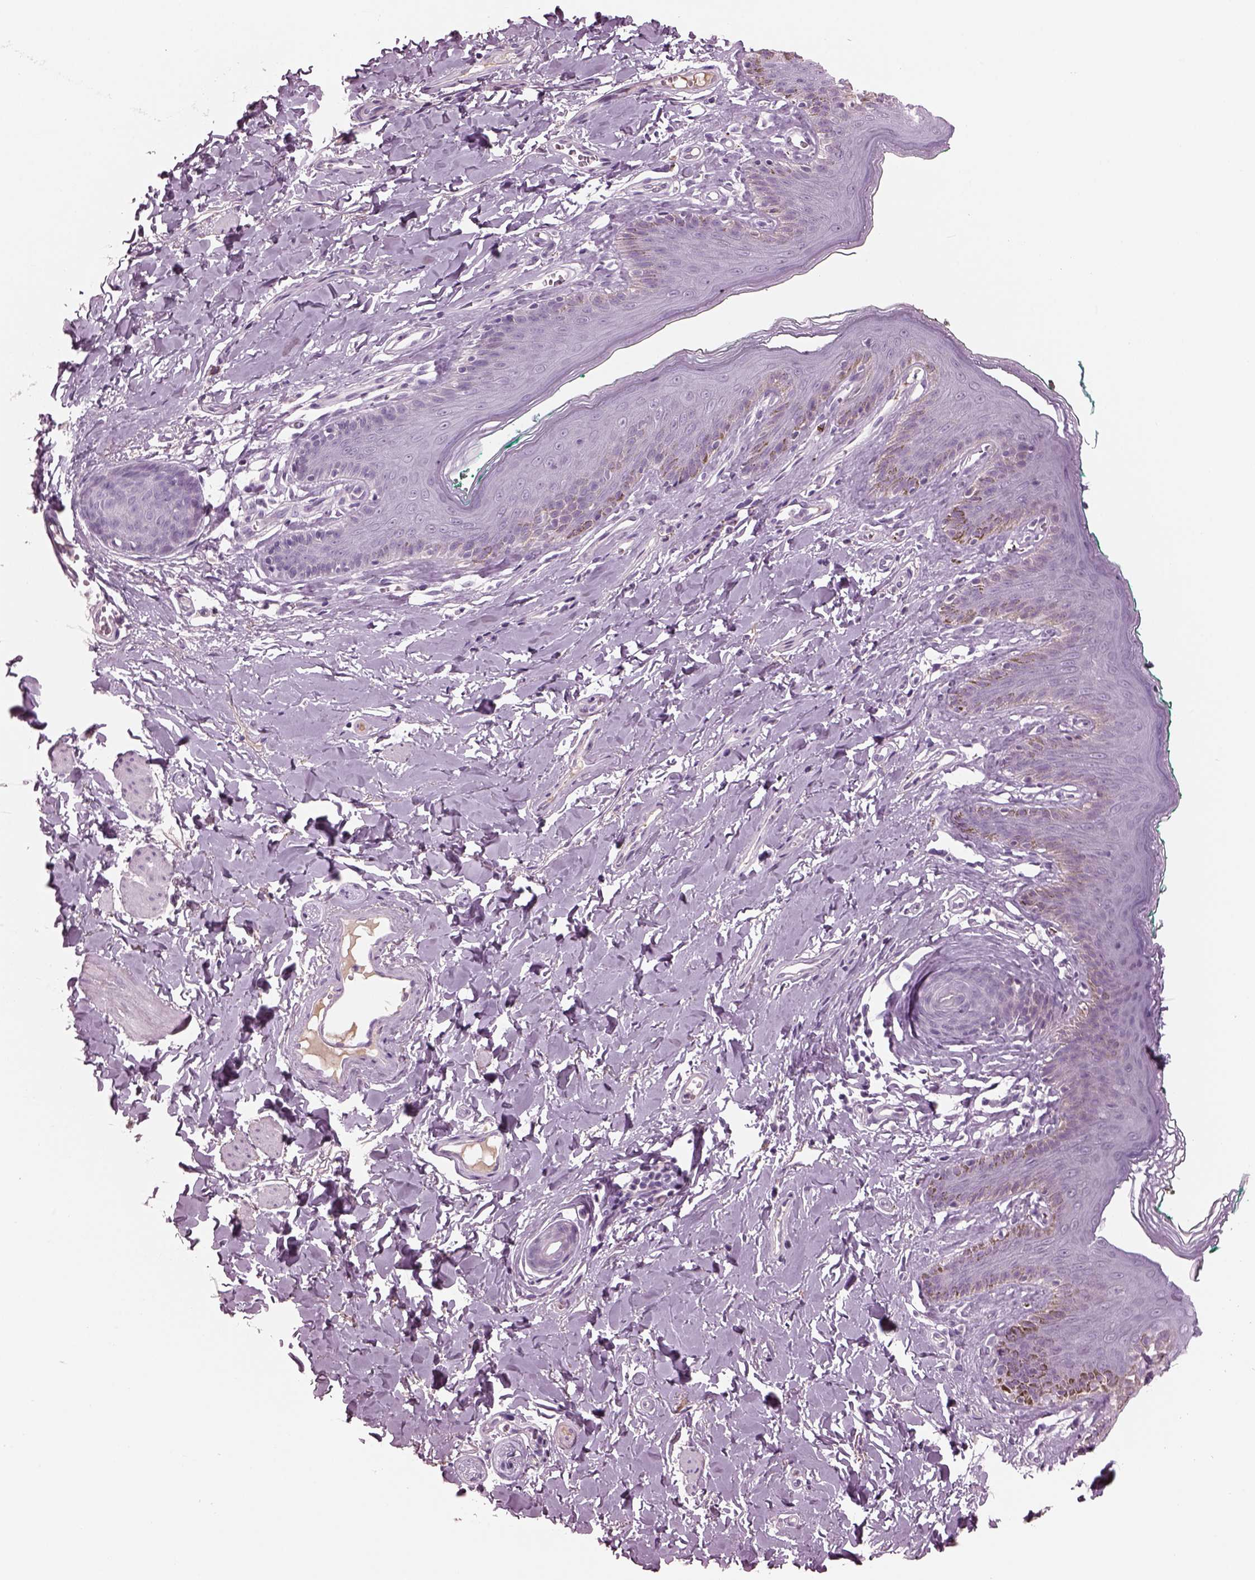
{"staining": {"intensity": "negative", "quantity": "none", "location": "none"}, "tissue": "skin", "cell_type": "Epidermal cells", "image_type": "normal", "snomed": [{"axis": "morphology", "description": "Normal tissue, NOS"}, {"axis": "topography", "description": "Vulva"}], "caption": "A high-resolution image shows immunohistochemistry (IHC) staining of normal skin, which reveals no significant positivity in epidermal cells. Brightfield microscopy of immunohistochemistry (IHC) stained with DAB (3,3'-diaminobenzidine) (brown) and hematoxylin (blue), captured at high magnification.", "gene": "CYLC1", "patient": {"sex": "female", "age": 66}}